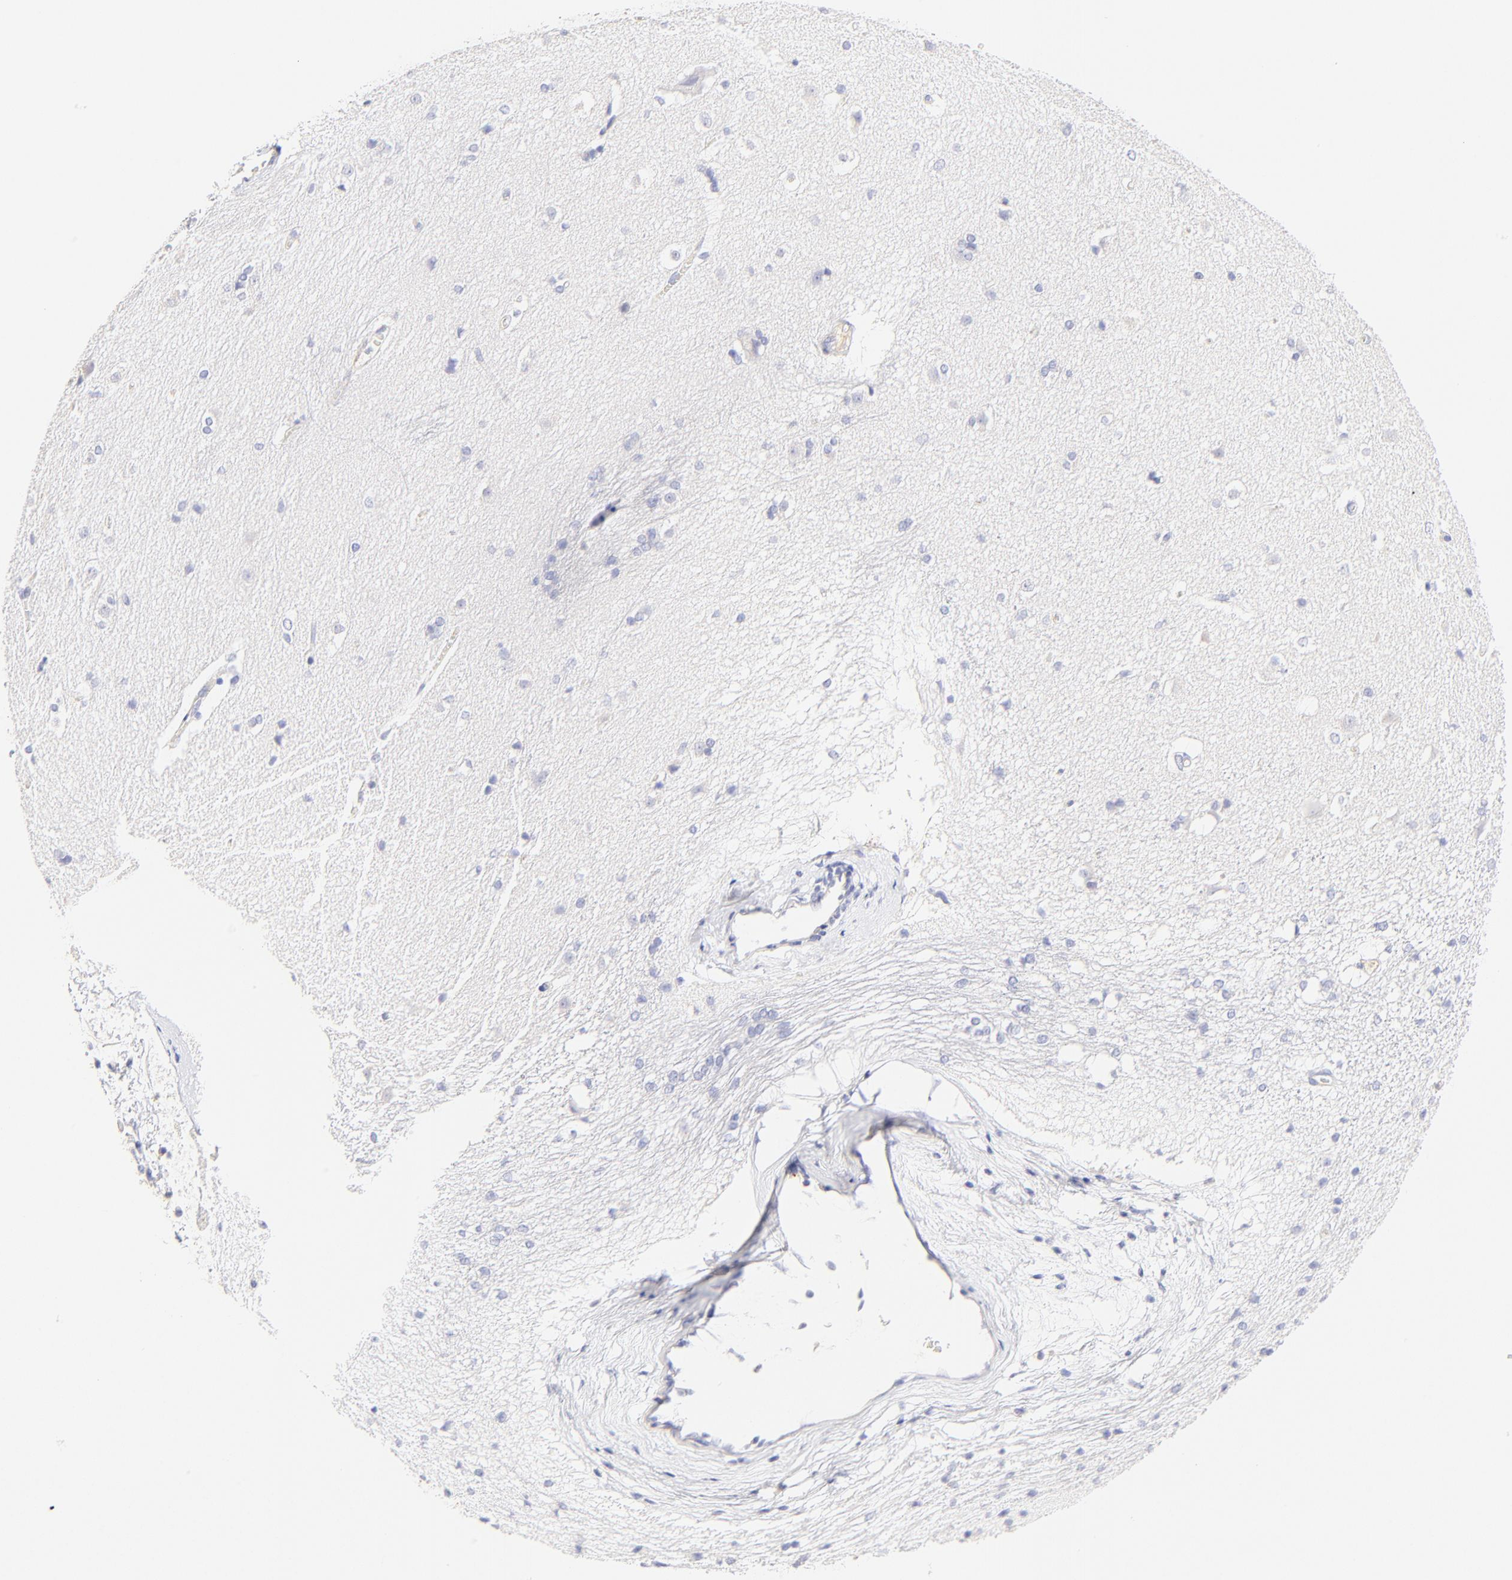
{"staining": {"intensity": "negative", "quantity": "none", "location": "none"}, "tissue": "caudate", "cell_type": "Glial cells", "image_type": "normal", "snomed": [{"axis": "morphology", "description": "Normal tissue, NOS"}, {"axis": "topography", "description": "Lateral ventricle wall"}], "caption": "A high-resolution photomicrograph shows IHC staining of normal caudate, which reveals no significant positivity in glial cells. Nuclei are stained in blue.", "gene": "ASB9", "patient": {"sex": "female", "age": 19}}